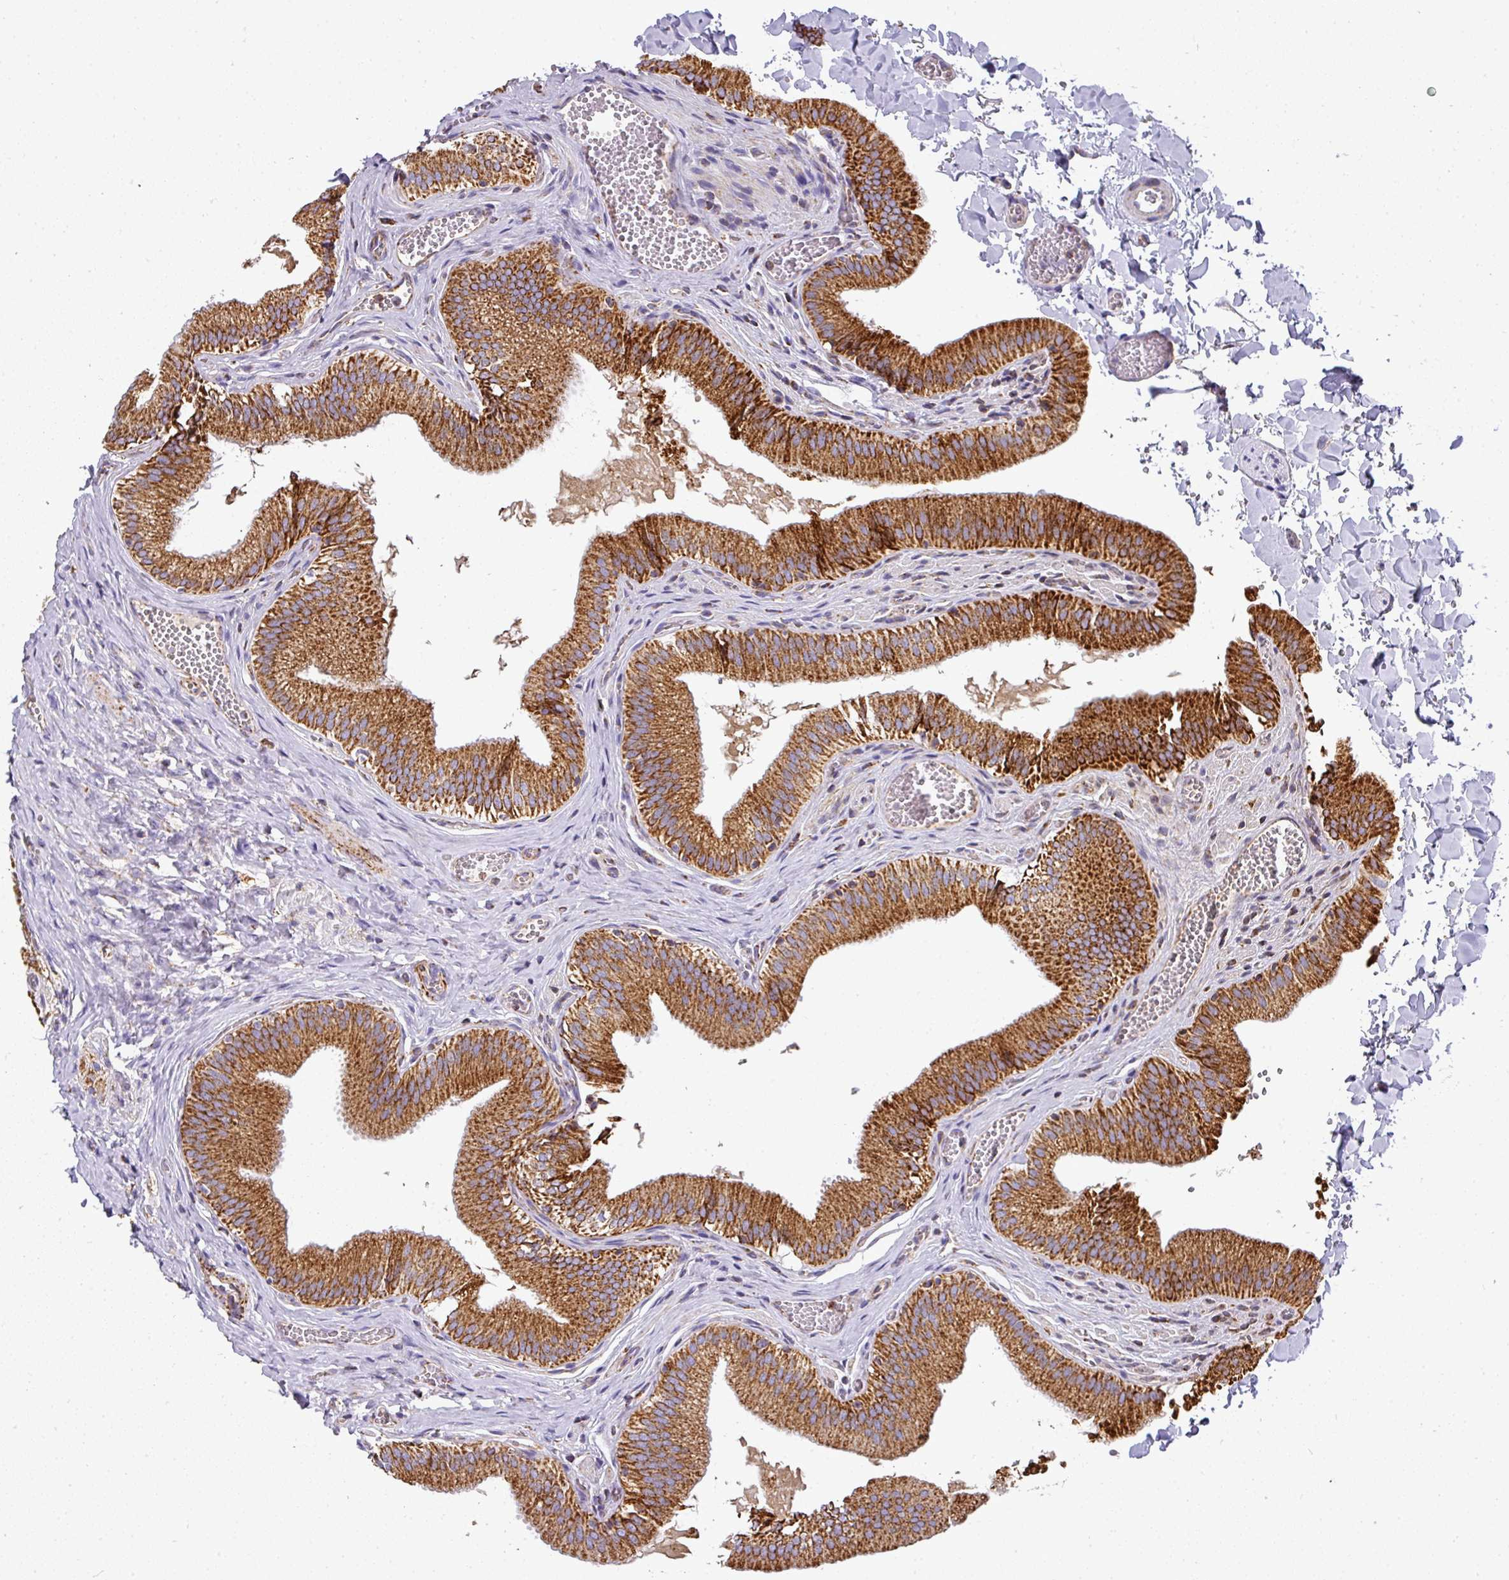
{"staining": {"intensity": "strong", "quantity": ">75%", "location": "cytoplasmic/membranous"}, "tissue": "gallbladder", "cell_type": "Glandular cells", "image_type": "normal", "snomed": [{"axis": "morphology", "description": "Normal tissue, NOS"}, {"axis": "topography", "description": "Gallbladder"}, {"axis": "topography", "description": "Peripheral nerve tissue"}], "caption": "A high-resolution photomicrograph shows immunohistochemistry staining of normal gallbladder, which exhibits strong cytoplasmic/membranous positivity in approximately >75% of glandular cells. (Stains: DAB (3,3'-diaminobenzidine) in brown, nuclei in blue, Microscopy: brightfield microscopy at high magnification).", "gene": "UQCRFS1", "patient": {"sex": "male", "age": 17}}